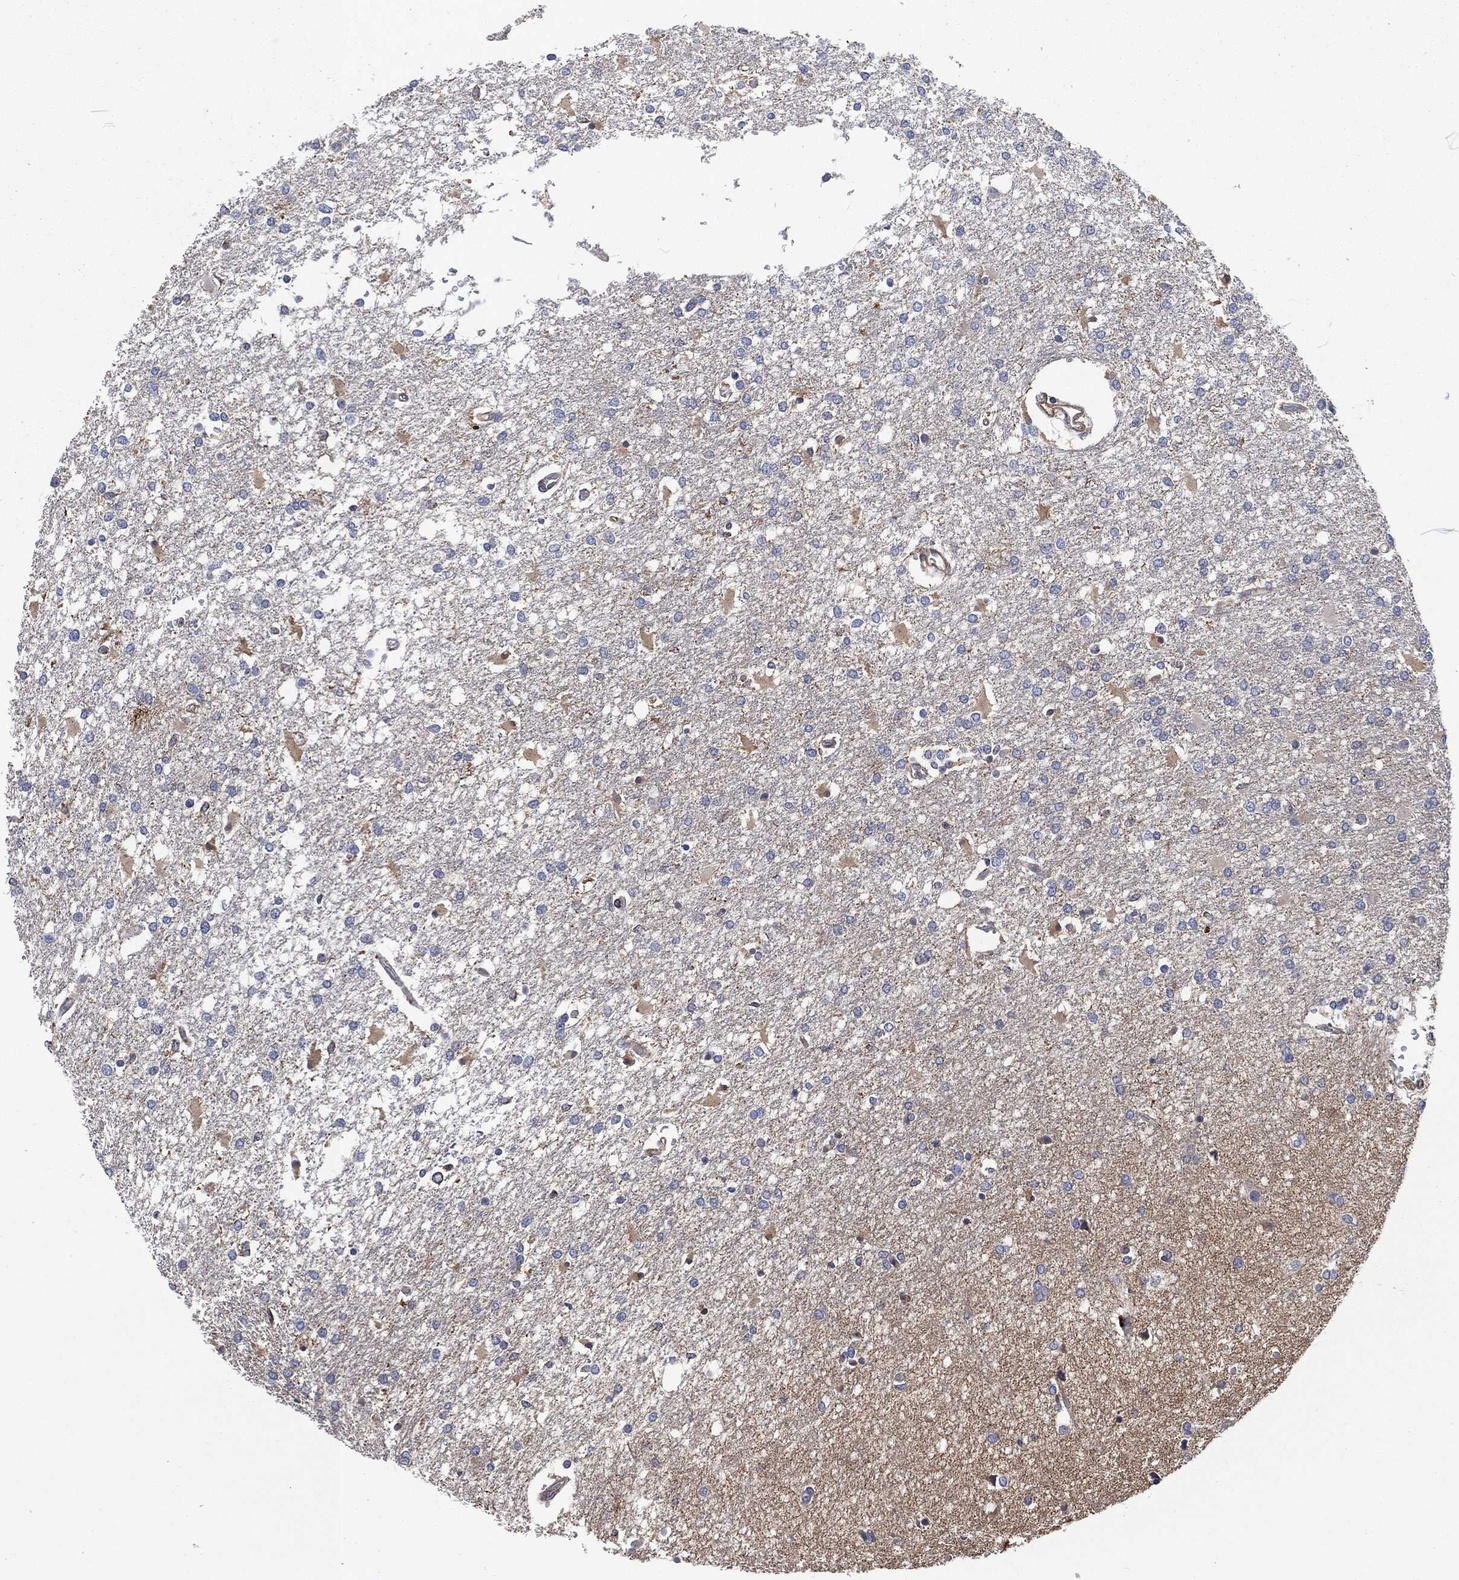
{"staining": {"intensity": "negative", "quantity": "none", "location": "none"}, "tissue": "glioma", "cell_type": "Tumor cells", "image_type": "cancer", "snomed": [{"axis": "morphology", "description": "Glioma, malignant, High grade"}, {"axis": "topography", "description": "Cerebral cortex"}], "caption": "This micrograph is of malignant glioma (high-grade) stained with immunohistochemistry to label a protein in brown with the nuclei are counter-stained blue. There is no expression in tumor cells.", "gene": "LGALS9", "patient": {"sex": "male", "age": 79}}